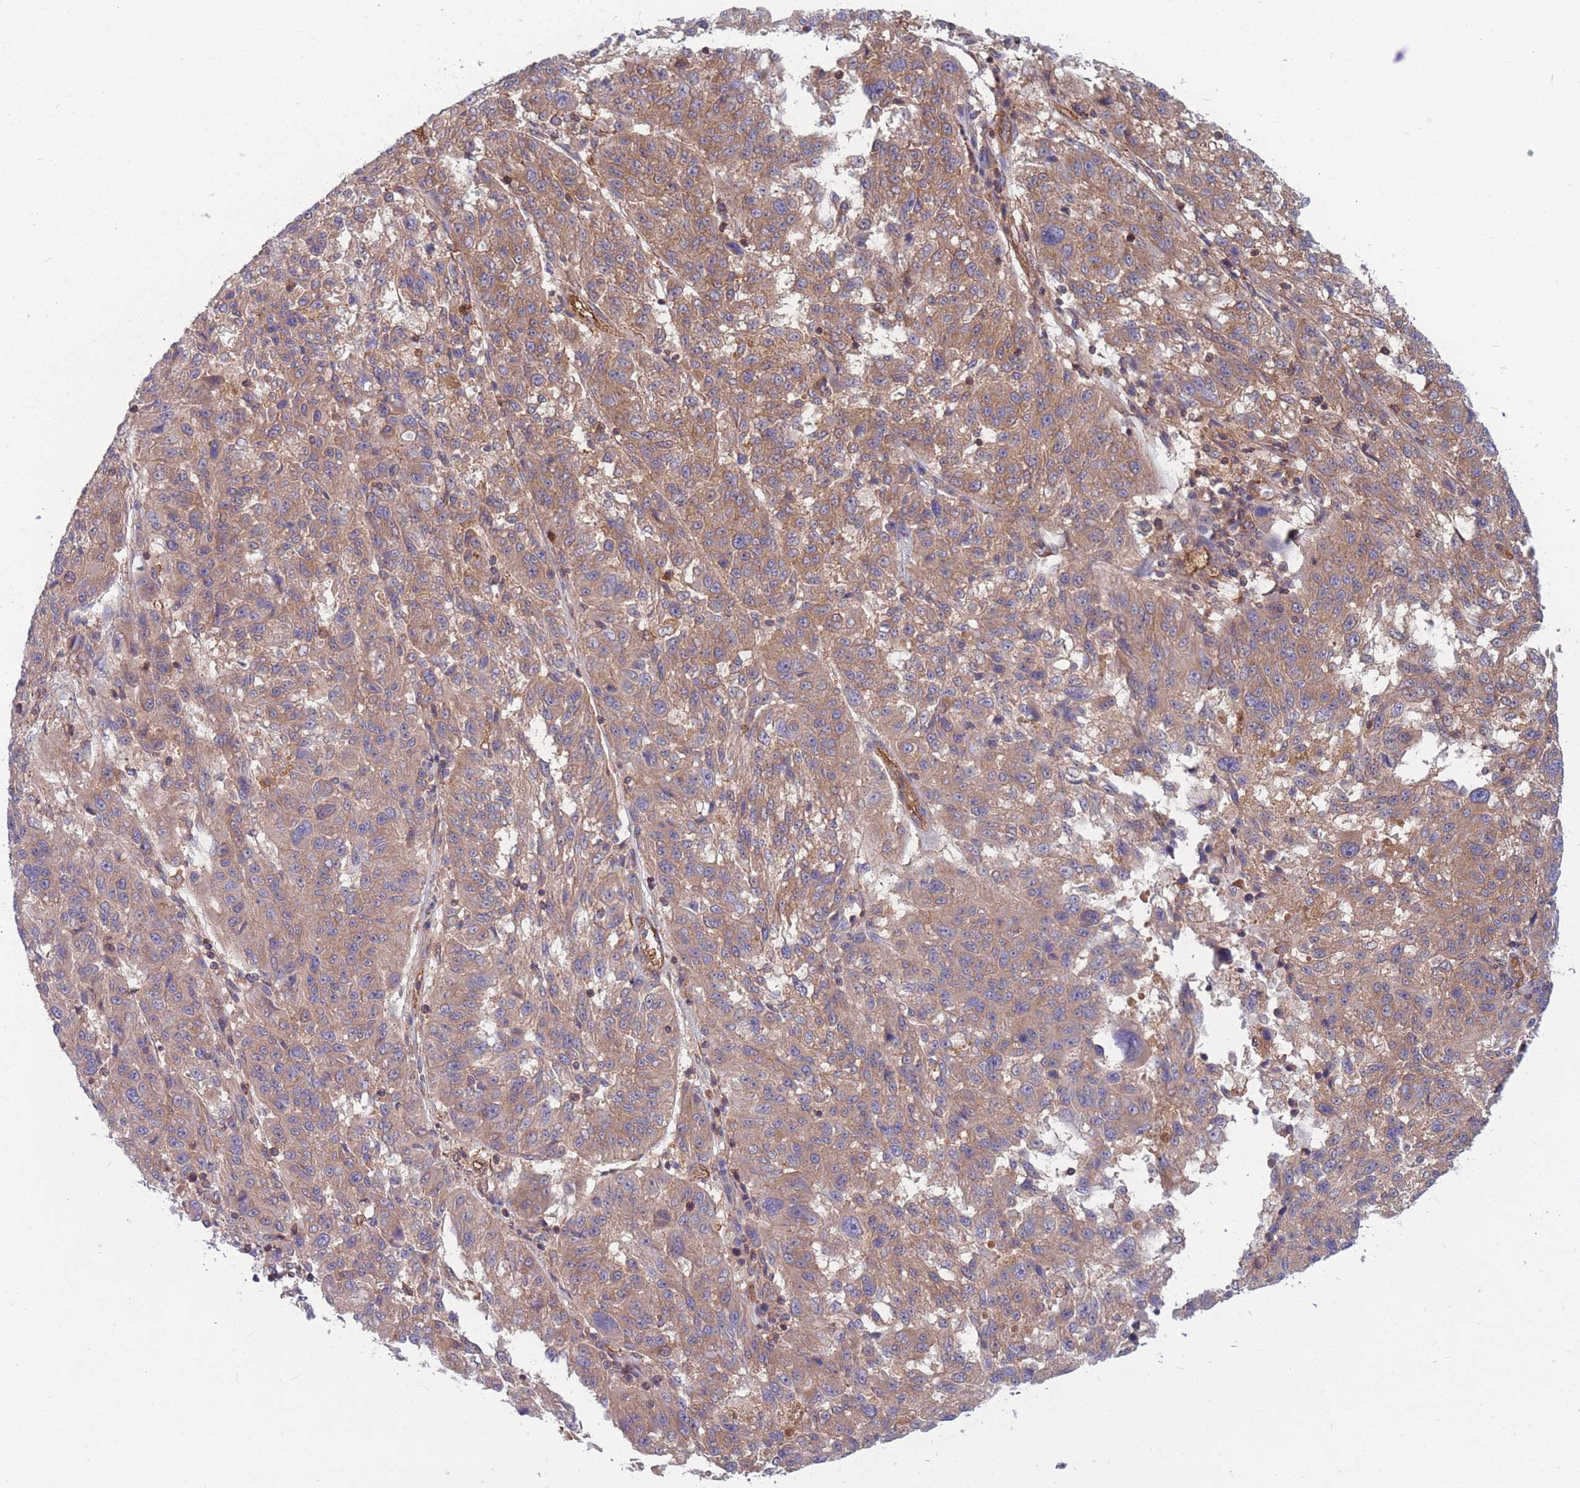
{"staining": {"intensity": "moderate", "quantity": "25%-75%", "location": "cytoplasmic/membranous"}, "tissue": "melanoma", "cell_type": "Tumor cells", "image_type": "cancer", "snomed": [{"axis": "morphology", "description": "Malignant melanoma, NOS"}, {"axis": "topography", "description": "Skin"}], "caption": "Protein expression analysis of melanoma reveals moderate cytoplasmic/membranous positivity in approximately 25%-75% of tumor cells.", "gene": "GGA1", "patient": {"sex": "male", "age": 53}}